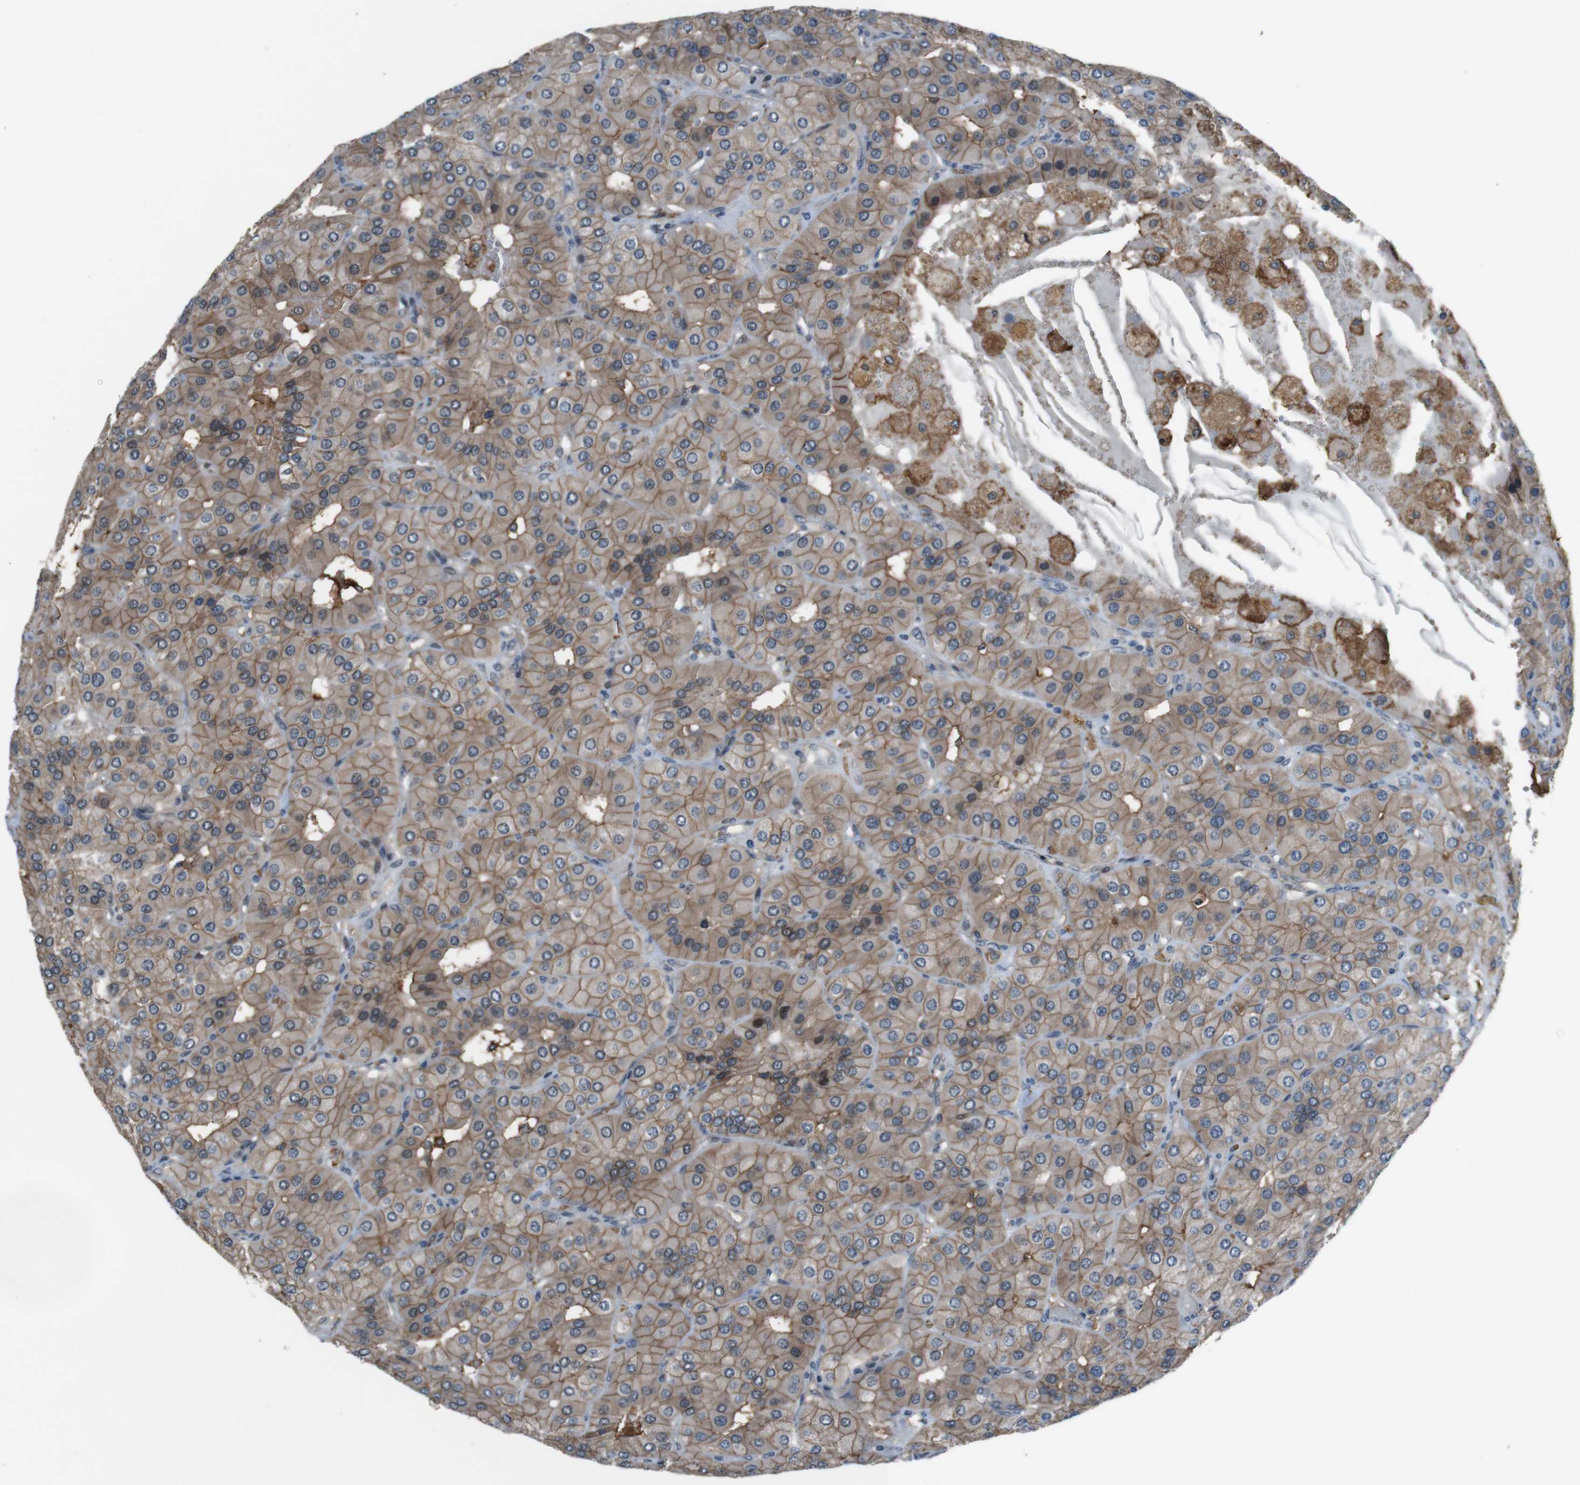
{"staining": {"intensity": "moderate", "quantity": ">75%", "location": "cytoplasmic/membranous"}, "tissue": "parathyroid gland", "cell_type": "Glandular cells", "image_type": "normal", "snomed": [{"axis": "morphology", "description": "Normal tissue, NOS"}, {"axis": "morphology", "description": "Adenoma, NOS"}, {"axis": "topography", "description": "Parathyroid gland"}], "caption": "Moderate cytoplasmic/membranous protein positivity is present in approximately >75% of glandular cells in parathyroid gland.", "gene": "ATP2B1", "patient": {"sex": "female", "age": 86}}